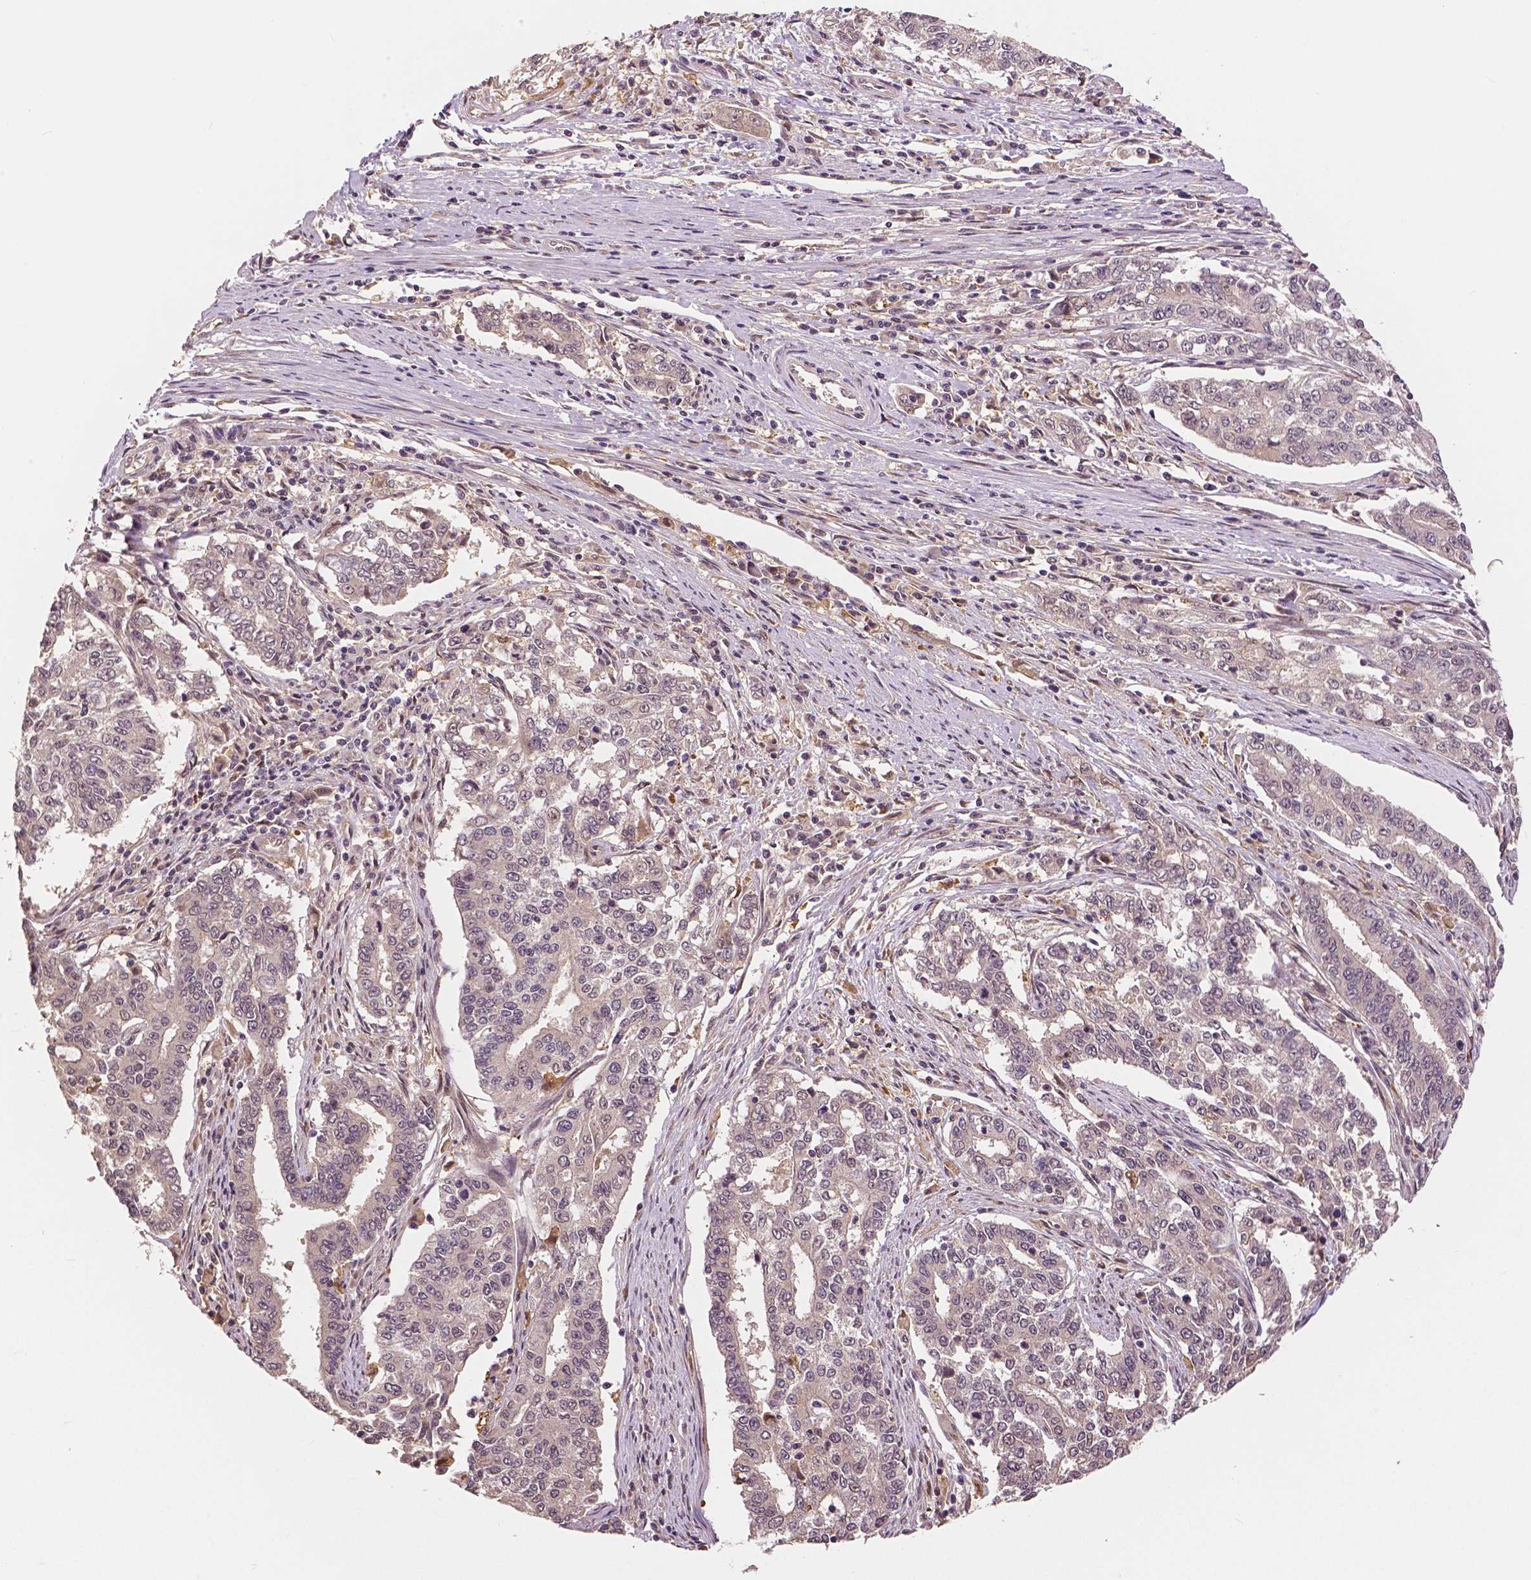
{"staining": {"intensity": "negative", "quantity": "none", "location": "none"}, "tissue": "endometrial cancer", "cell_type": "Tumor cells", "image_type": "cancer", "snomed": [{"axis": "morphology", "description": "Adenocarcinoma, NOS"}, {"axis": "topography", "description": "Uterus"}], "caption": "Immunohistochemical staining of human endometrial cancer shows no significant positivity in tumor cells.", "gene": "MAP1LC3B", "patient": {"sex": "female", "age": 59}}